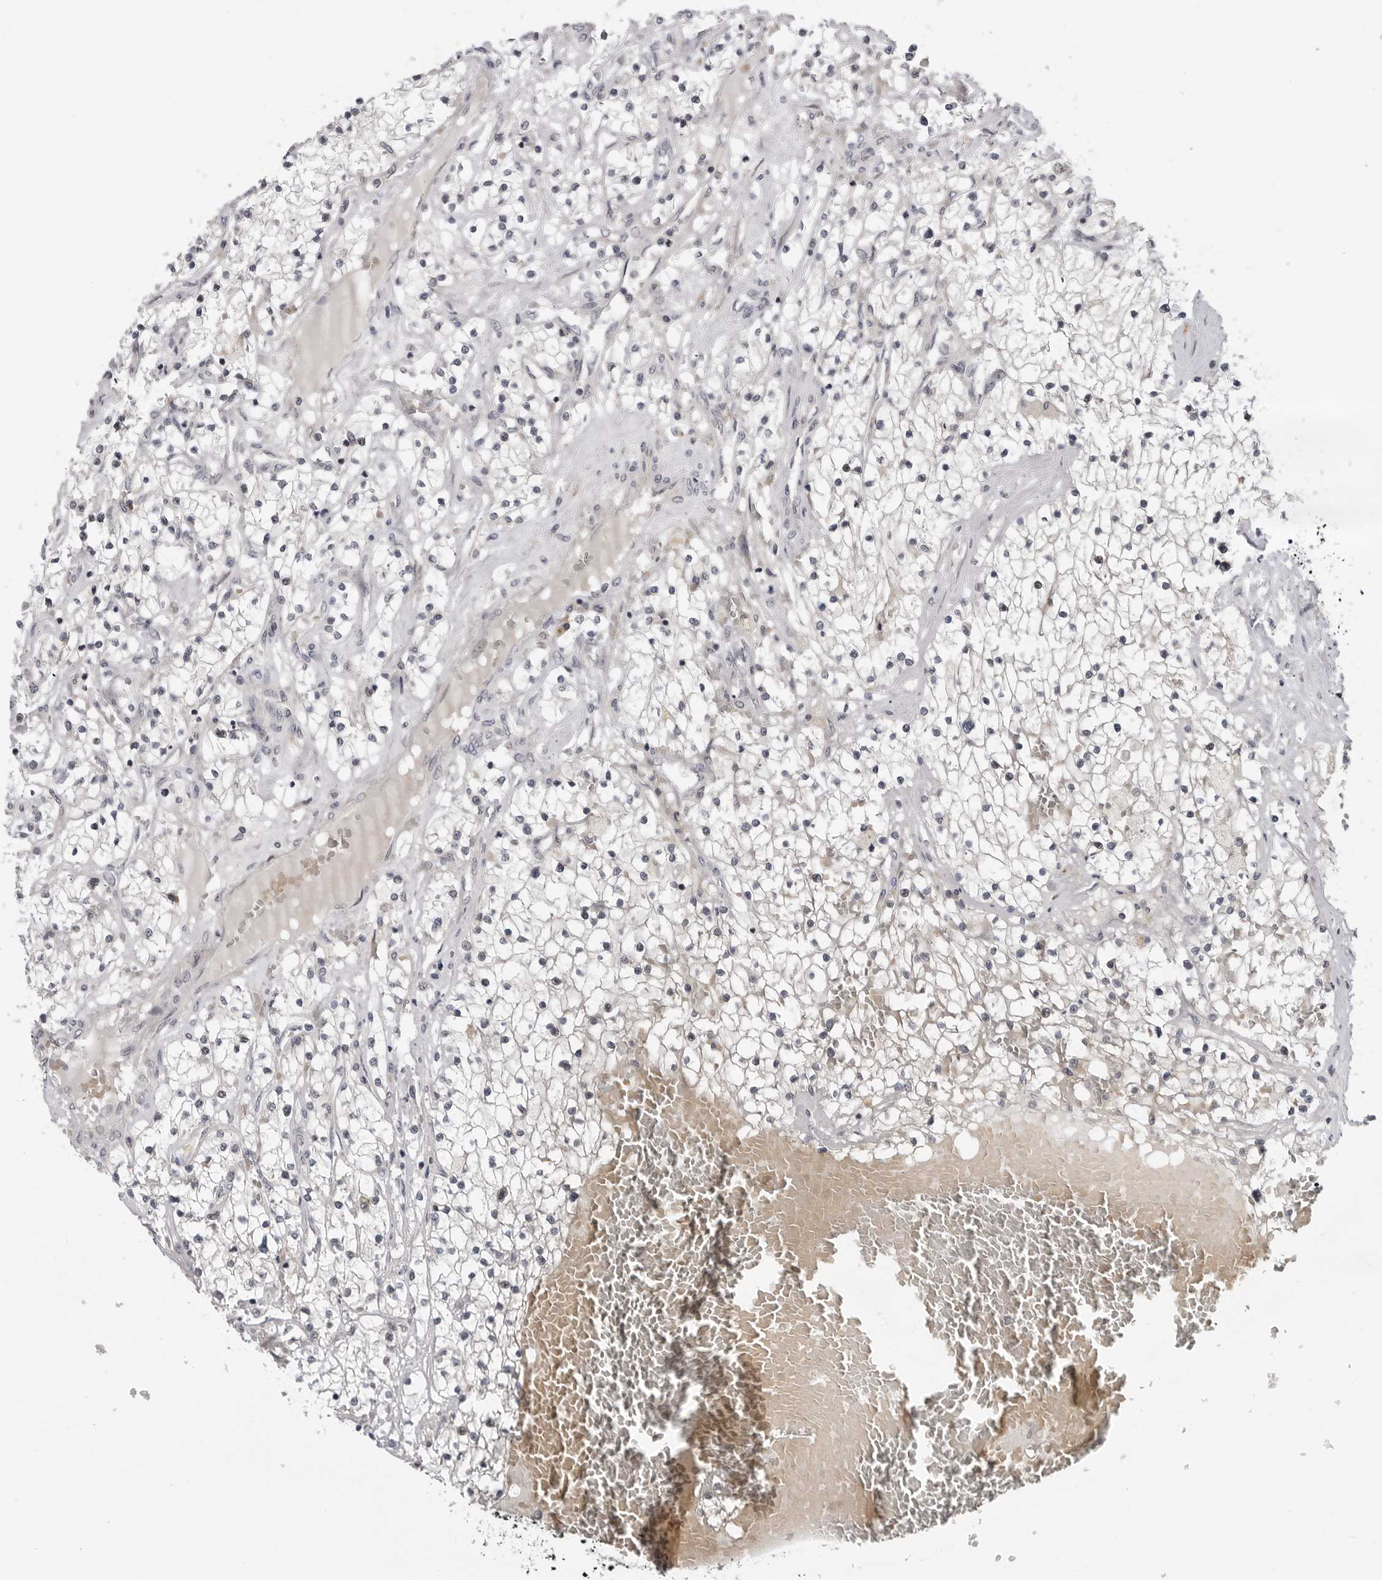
{"staining": {"intensity": "weak", "quantity": "25%-75%", "location": "nuclear"}, "tissue": "renal cancer", "cell_type": "Tumor cells", "image_type": "cancer", "snomed": [{"axis": "morphology", "description": "Normal tissue, NOS"}, {"axis": "morphology", "description": "Adenocarcinoma, NOS"}, {"axis": "topography", "description": "Kidney"}], "caption": "About 25%-75% of tumor cells in human renal adenocarcinoma reveal weak nuclear protein expression as visualized by brown immunohistochemical staining.", "gene": "ALPK2", "patient": {"sex": "male", "age": 68}}